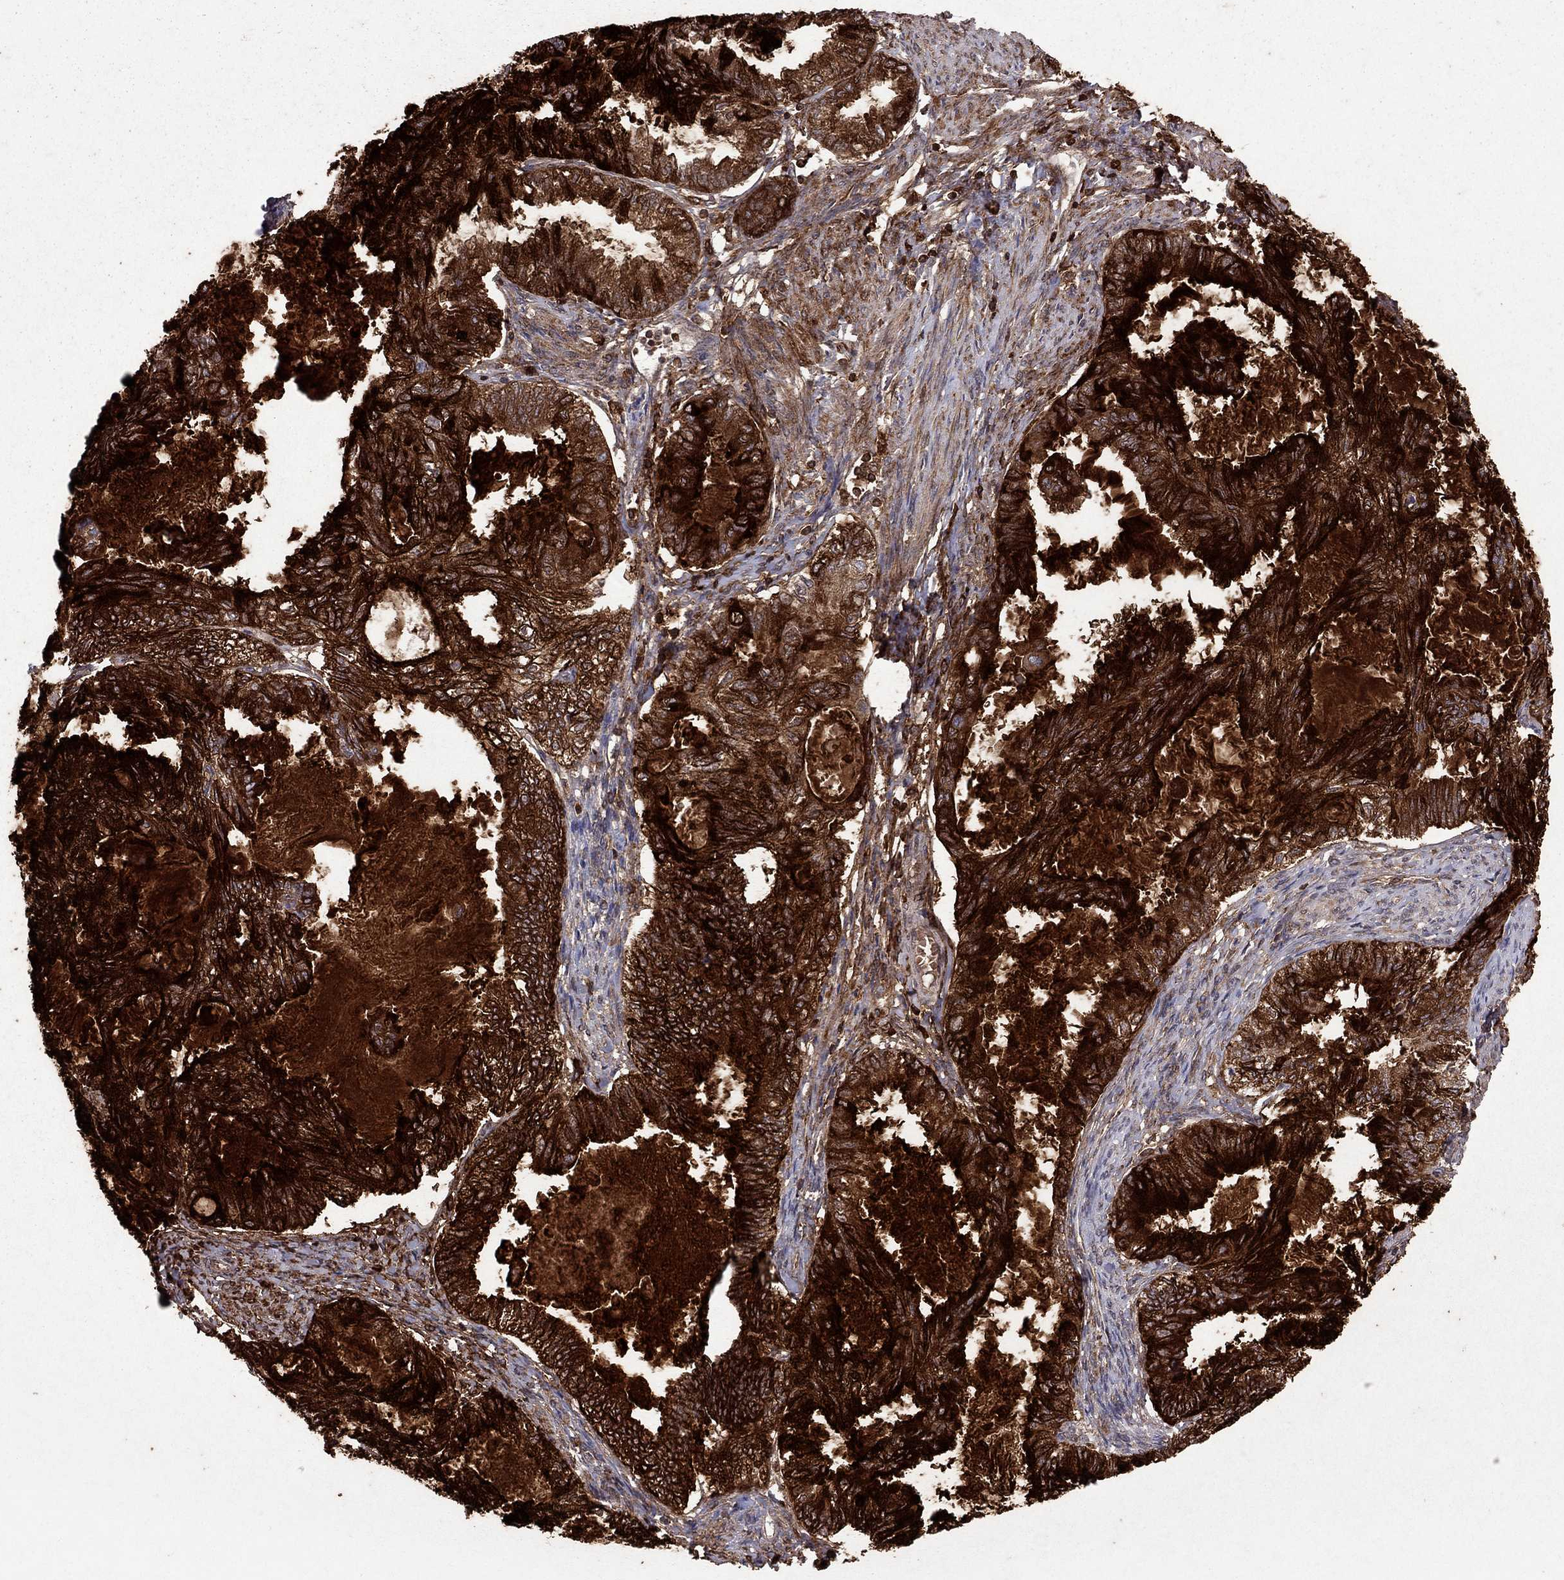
{"staining": {"intensity": "strong", "quantity": ">75%", "location": "cytoplasmic/membranous"}, "tissue": "endometrial cancer", "cell_type": "Tumor cells", "image_type": "cancer", "snomed": [{"axis": "morphology", "description": "Adenocarcinoma, NOS"}, {"axis": "topography", "description": "Endometrium"}], "caption": "A micrograph of endometrial cancer (adenocarcinoma) stained for a protein displays strong cytoplasmic/membranous brown staining in tumor cells. (Brightfield microscopy of DAB IHC at high magnification).", "gene": "MUC16", "patient": {"sex": "female", "age": 86}}